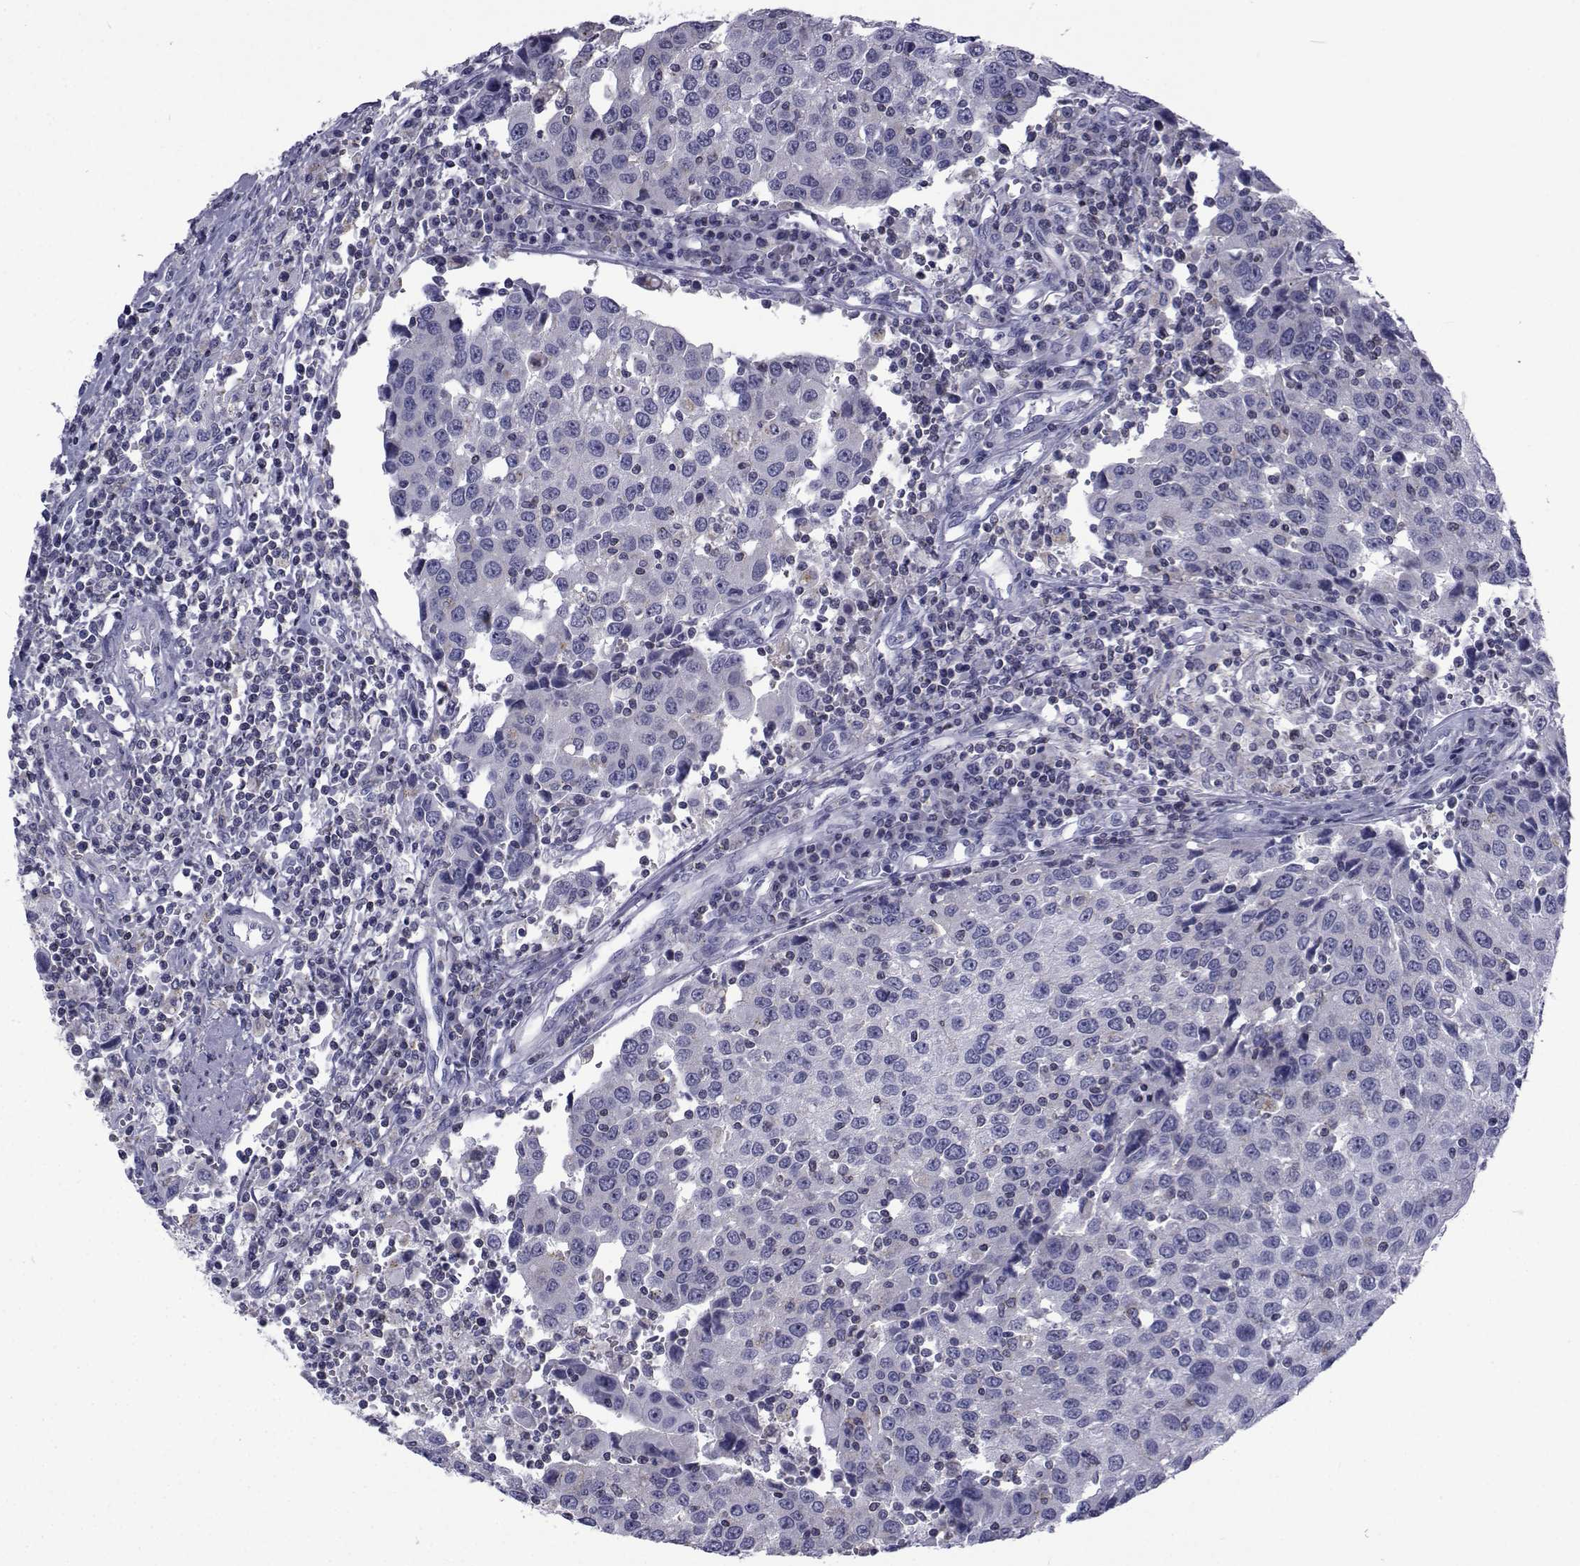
{"staining": {"intensity": "negative", "quantity": "none", "location": "none"}, "tissue": "urothelial cancer", "cell_type": "Tumor cells", "image_type": "cancer", "snomed": [{"axis": "morphology", "description": "Urothelial carcinoma, High grade"}, {"axis": "topography", "description": "Urinary bladder"}], "caption": "An IHC micrograph of urothelial cancer is shown. There is no staining in tumor cells of urothelial cancer.", "gene": "PDE6H", "patient": {"sex": "female", "age": 85}}